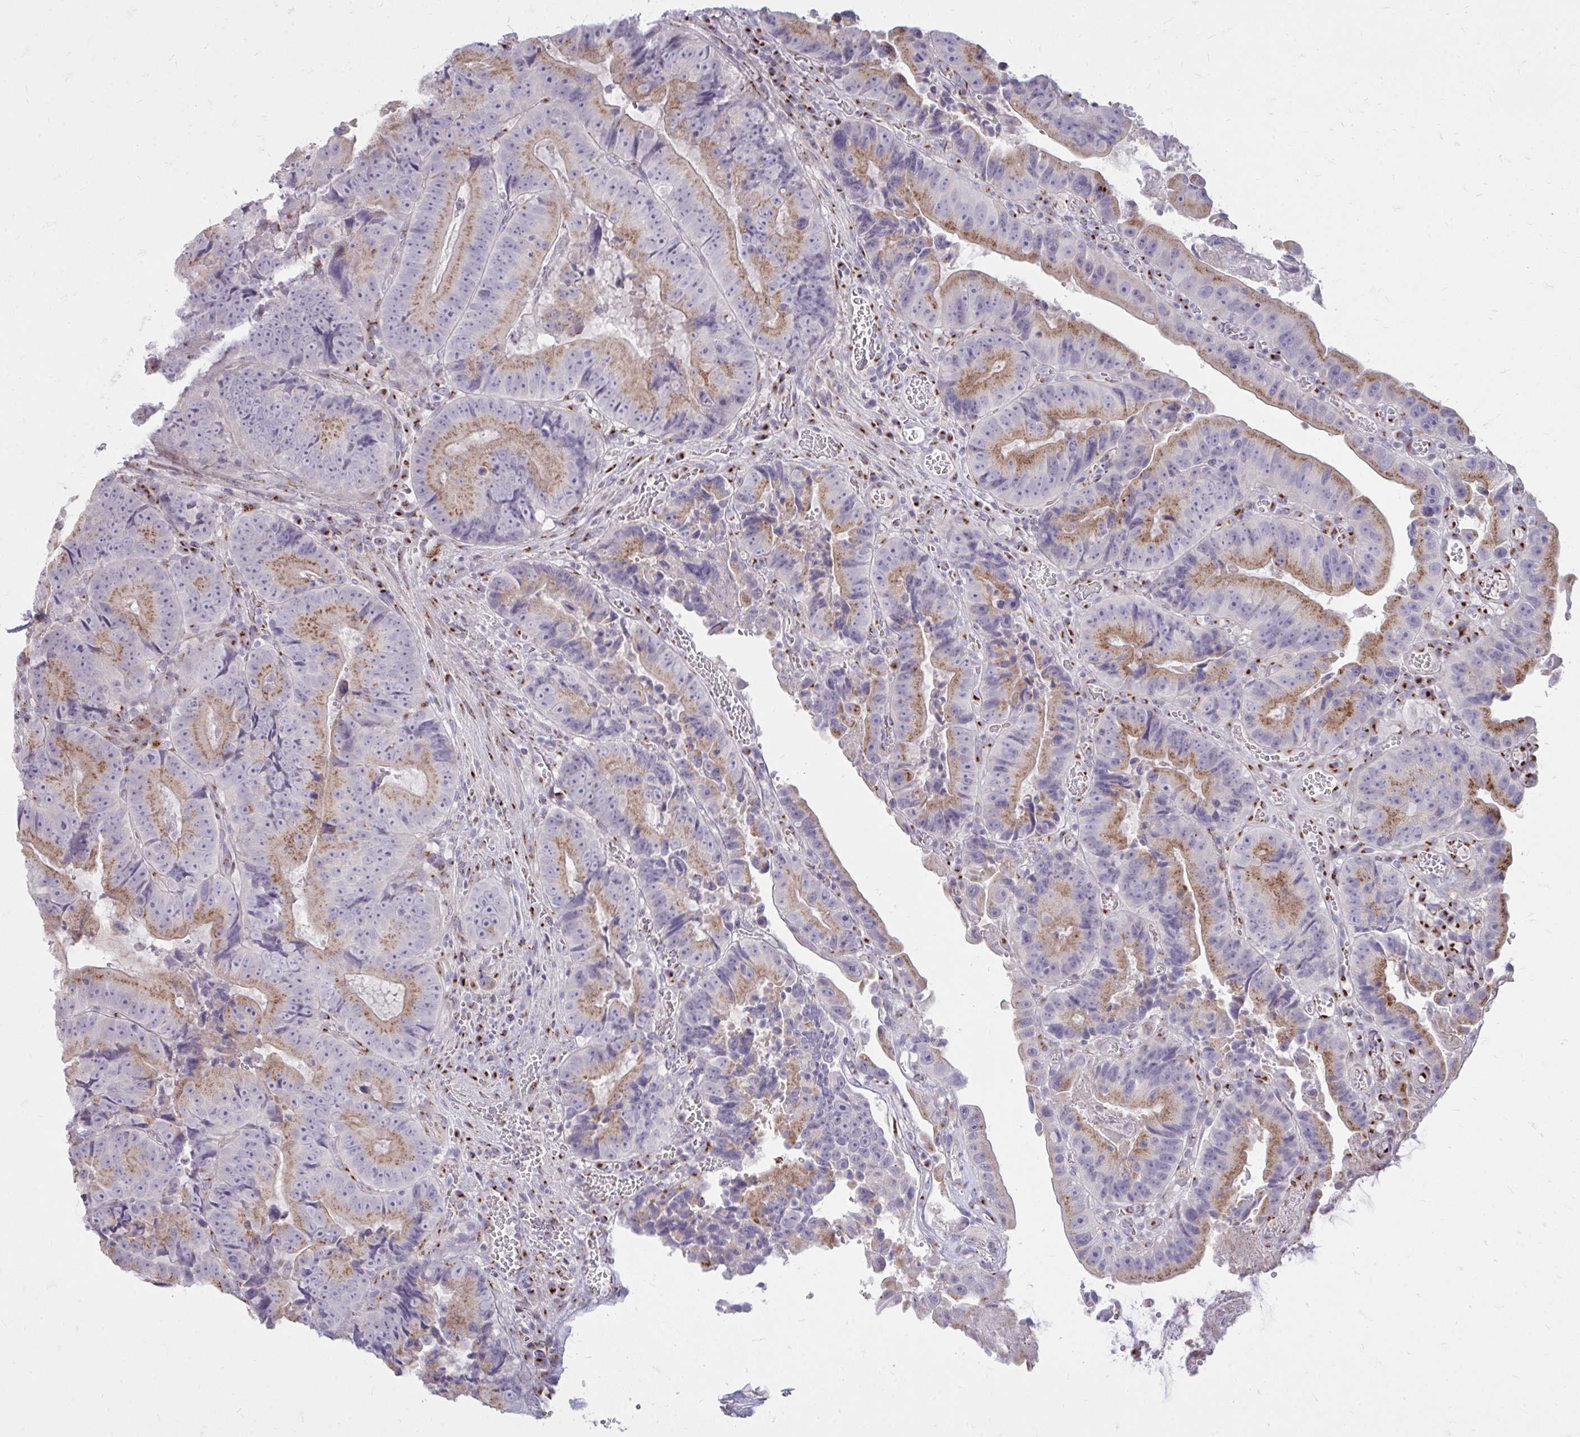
{"staining": {"intensity": "moderate", "quantity": ">75%", "location": "cytoplasmic/membranous"}, "tissue": "colorectal cancer", "cell_type": "Tumor cells", "image_type": "cancer", "snomed": [{"axis": "morphology", "description": "Adenocarcinoma, NOS"}, {"axis": "topography", "description": "Colon"}], "caption": "A brown stain labels moderate cytoplasmic/membranous expression of a protein in colorectal cancer tumor cells.", "gene": "RAB6B", "patient": {"sex": "female", "age": 86}}